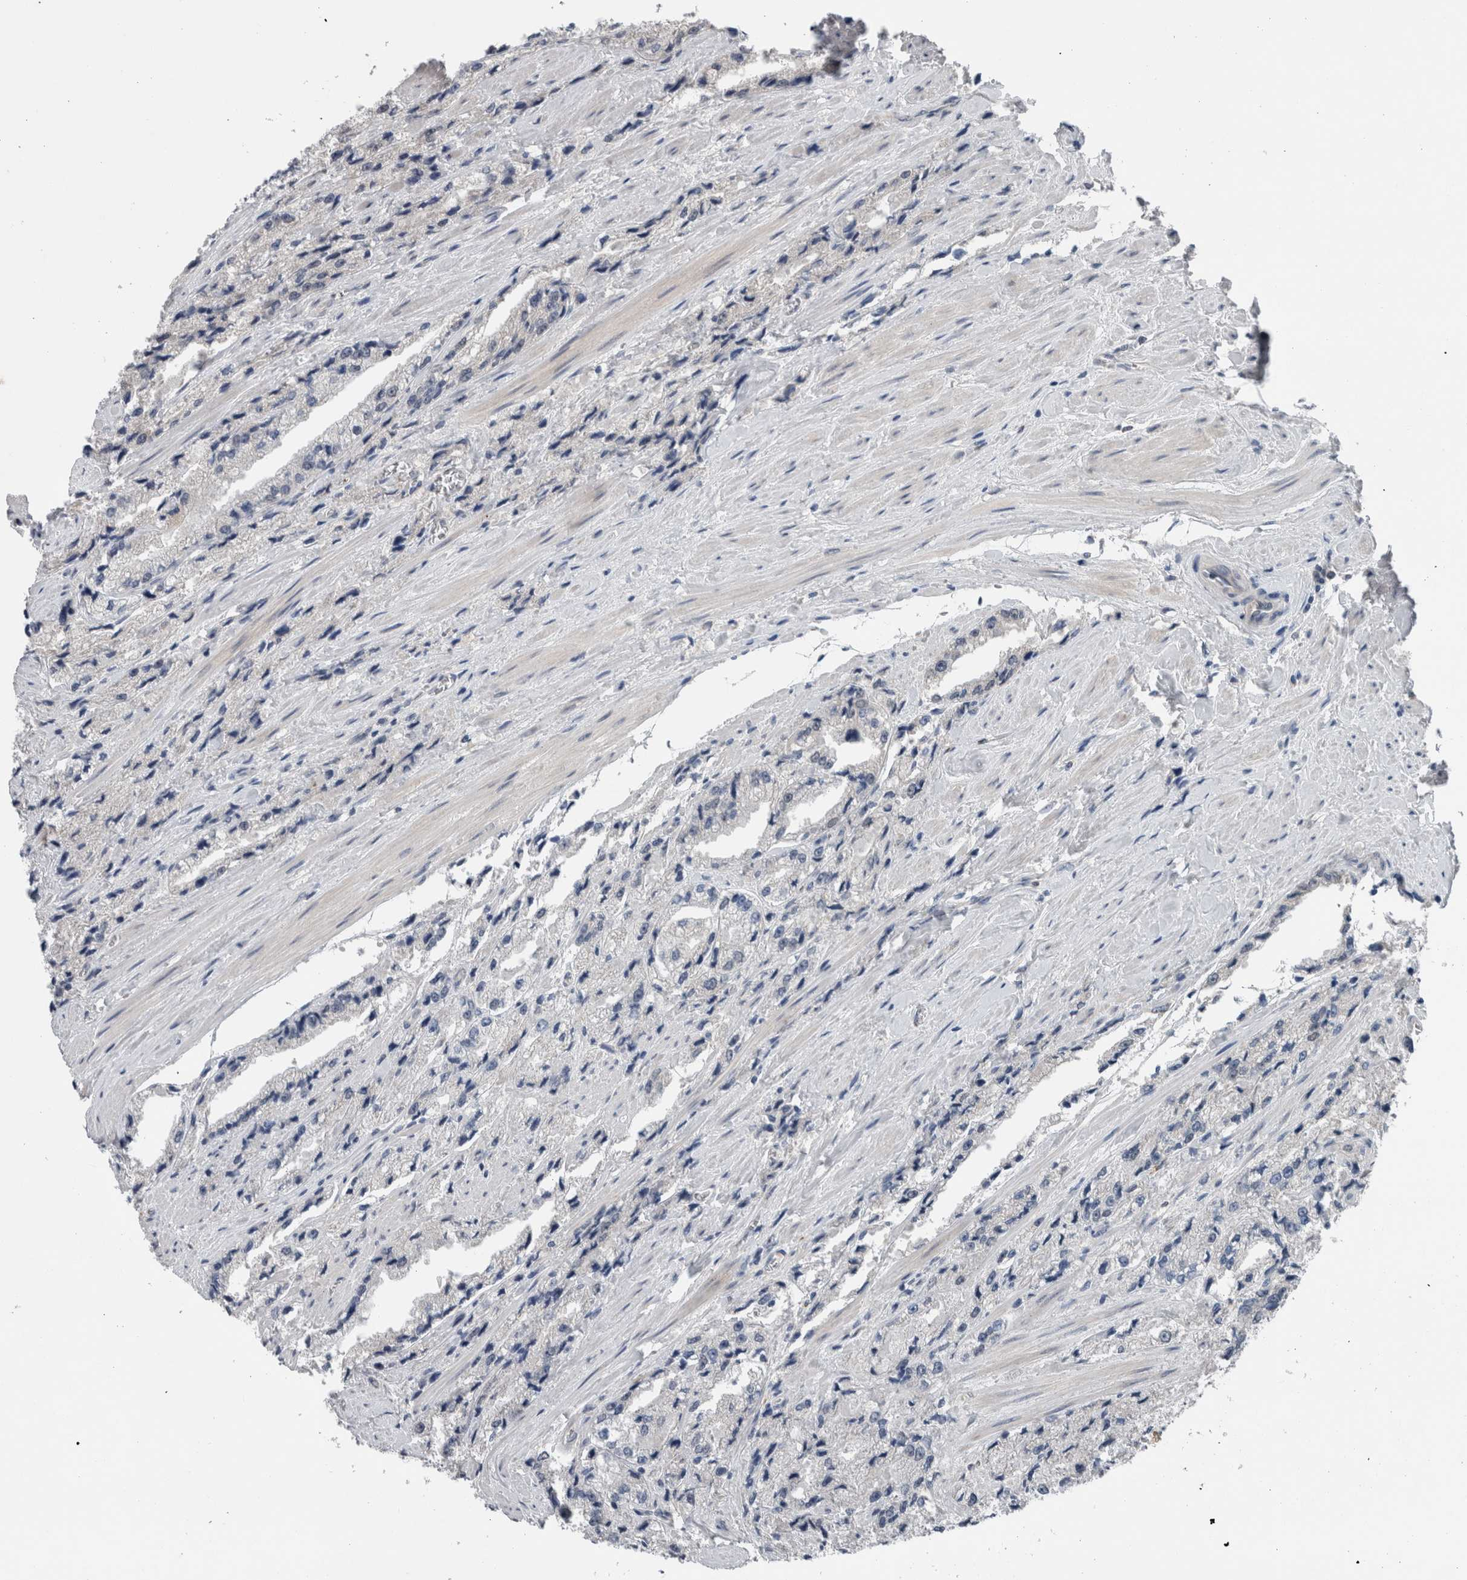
{"staining": {"intensity": "negative", "quantity": "none", "location": "none"}, "tissue": "prostate cancer", "cell_type": "Tumor cells", "image_type": "cancer", "snomed": [{"axis": "morphology", "description": "Adenocarcinoma, High grade"}, {"axis": "topography", "description": "Prostate"}], "caption": "Histopathology image shows no protein positivity in tumor cells of prostate cancer tissue.", "gene": "CRNN", "patient": {"sex": "male", "age": 58}}